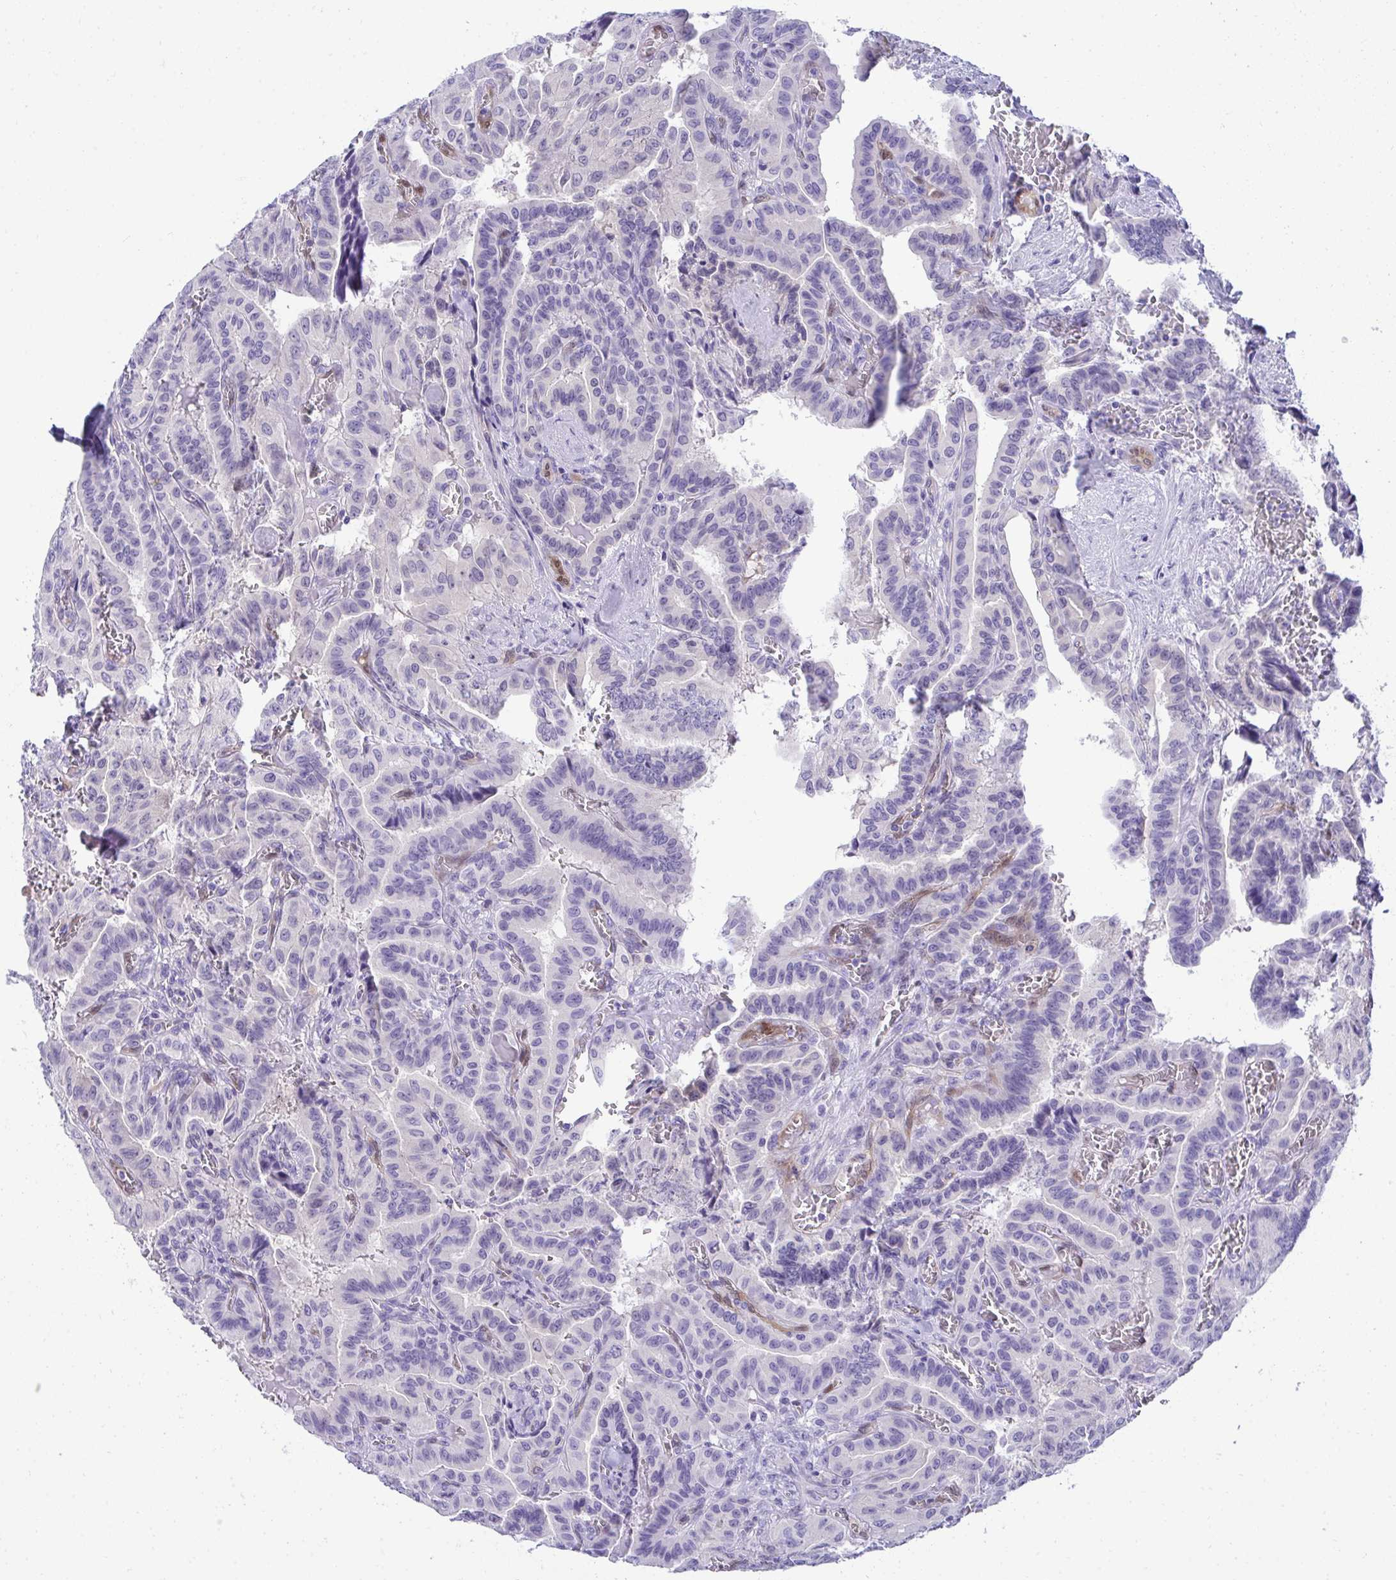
{"staining": {"intensity": "negative", "quantity": "none", "location": "none"}, "tissue": "thyroid cancer", "cell_type": "Tumor cells", "image_type": "cancer", "snomed": [{"axis": "morphology", "description": "Papillary adenocarcinoma, NOS"}, {"axis": "morphology", "description": "Papillary adenoma metastatic"}, {"axis": "topography", "description": "Thyroid gland"}], "caption": "The micrograph exhibits no staining of tumor cells in papillary adenocarcinoma (thyroid).", "gene": "PGM2L1", "patient": {"sex": "male", "age": 87}}